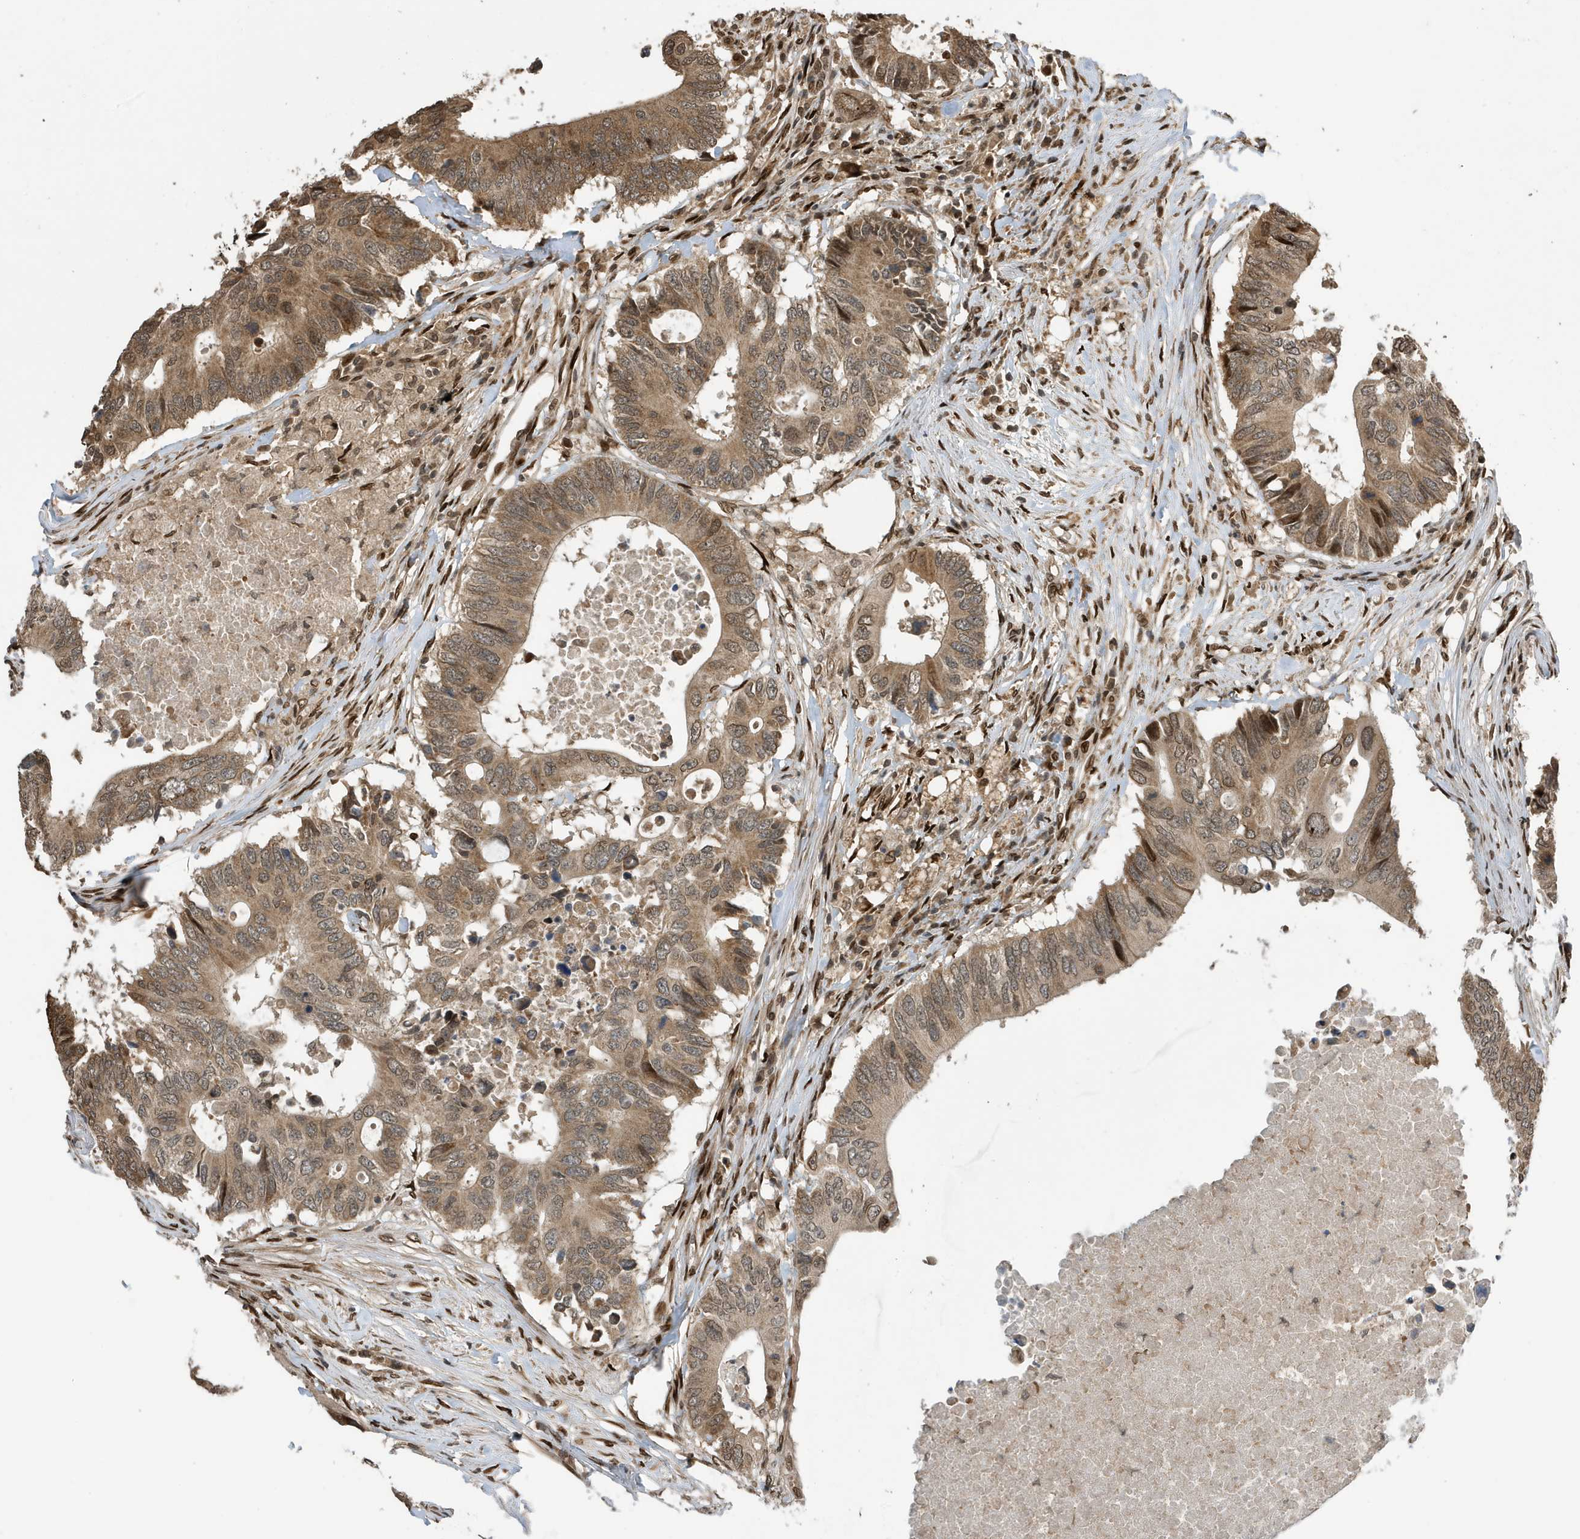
{"staining": {"intensity": "moderate", "quantity": ">75%", "location": "cytoplasmic/membranous,nuclear"}, "tissue": "colorectal cancer", "cell_type": "Tumor cells", "image_type": "cancer", "snomed": [{"axis": "morphology", "description": "Adenocarcinoma, NOS"}, {"axis": "topography", "description": "Colon"}], "caption": "Immunohistochemistry (IHC) staining of colorectal cancer (adenocarcinoma), which exhibits medium levels of moderate cytoplasmic/membranous and nuclear staining in approximately >75% of tumor cells indicating moderate cytoplasmic/membranous and nuclear protein staining. The staining was performed using DAB (3,3'-diaminobenzidine) (brown) for protein detection and nuclei were counterstained in hematoxylin (blue).", "gene": "DUSP18", "patient": {"sex": "male", "age": 71}}